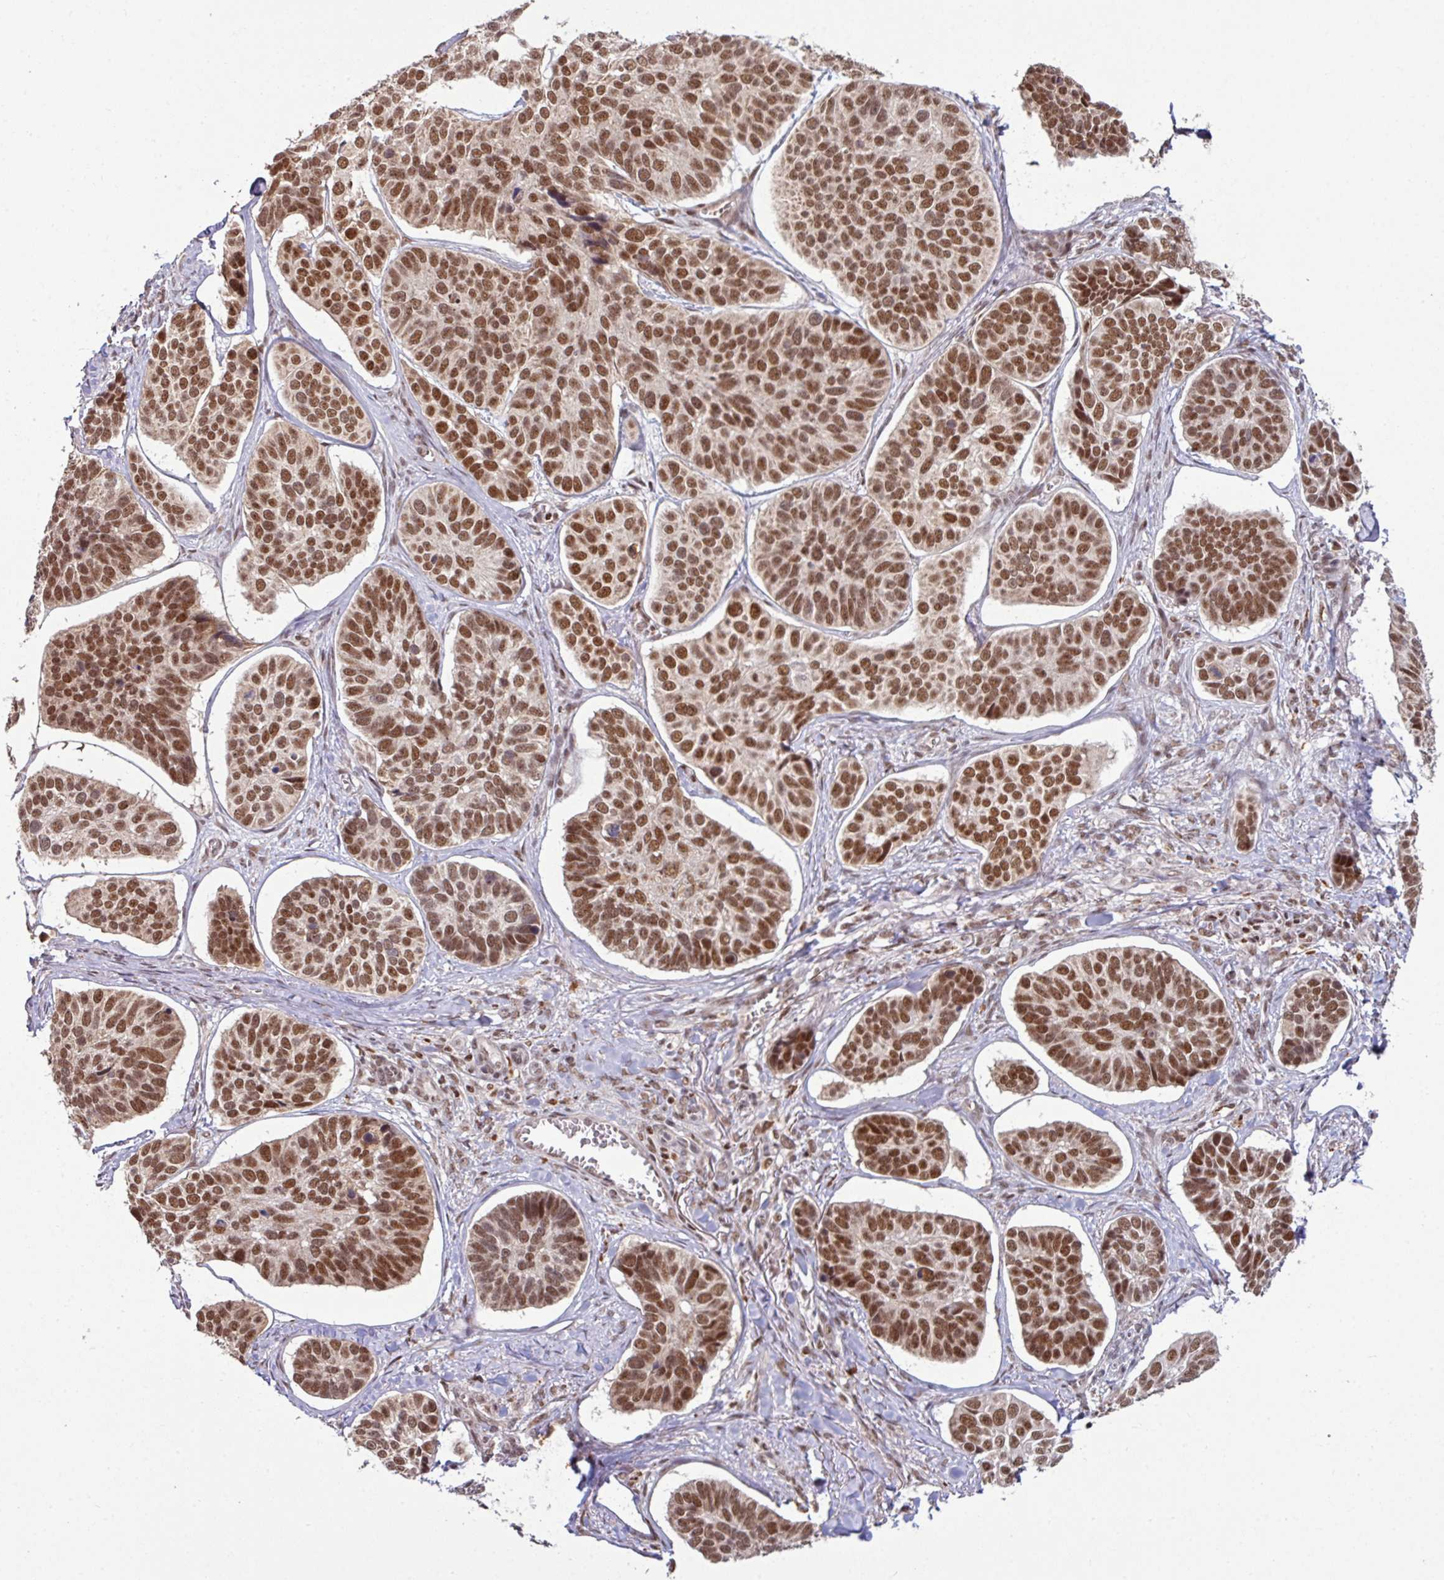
{"staining": {"intensity": "strong", "quantity": ">75%", "location": "nuclear"}, "tissue": "skin cancer", "cell_type": "Tumor cells", "image_type": "cancer", "snomed": [{"axis": "morphology", "description": "Basal cell carcinoma"}, {"axis": "topography", "description": "Skin"}], "caption": "A high-resolution micrograph shows immunohistochemistry (IHC) staining of skin cancer (basal cell carcinoma), which displays strong nuclear staining in approximately >75% of tumor cells.", "gene": "PHF23", "patient": {"sex": "male", "age": 62}}